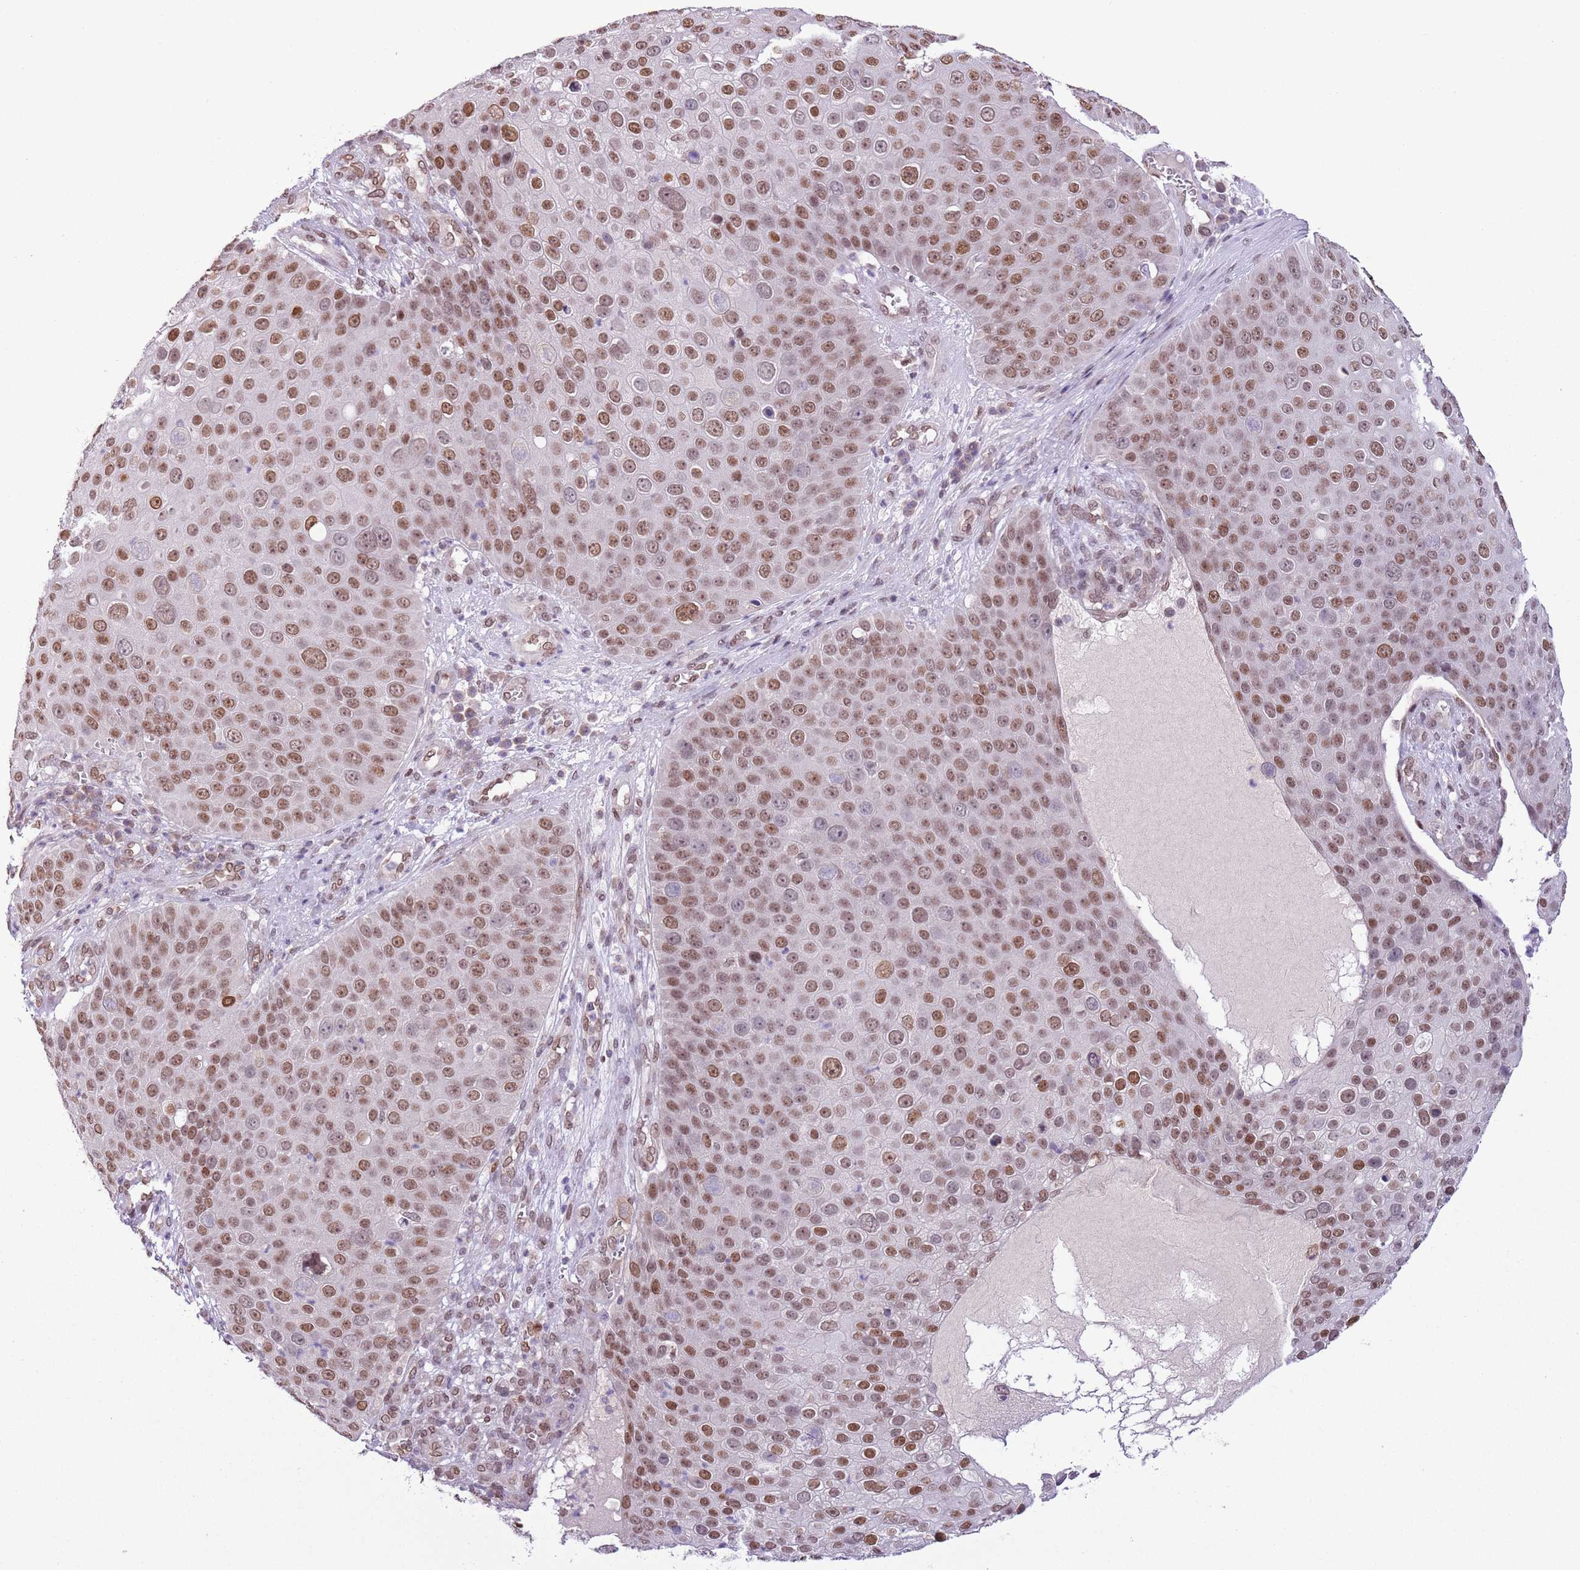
{"staining": {"intensity": "moderate", "quantity": ">75%", "location": "nuclear"}, "tissue": "skin cancer", "cell_type": "Tumor cells", "image_type": "cancer", "snomed": [{"axis": "morphology", "description": "Squamous cell carcinoma, NOS"}, {"axis": "topography", "description": "Skin"}], "caption": "Tumor cells show medium levels of moderate nuclear positivity in about >75% of cells in human skin cancer (squamous cell carcinoma).", "gene": "ZGLP1", "patient": {"sex": "male", "age": 71}}